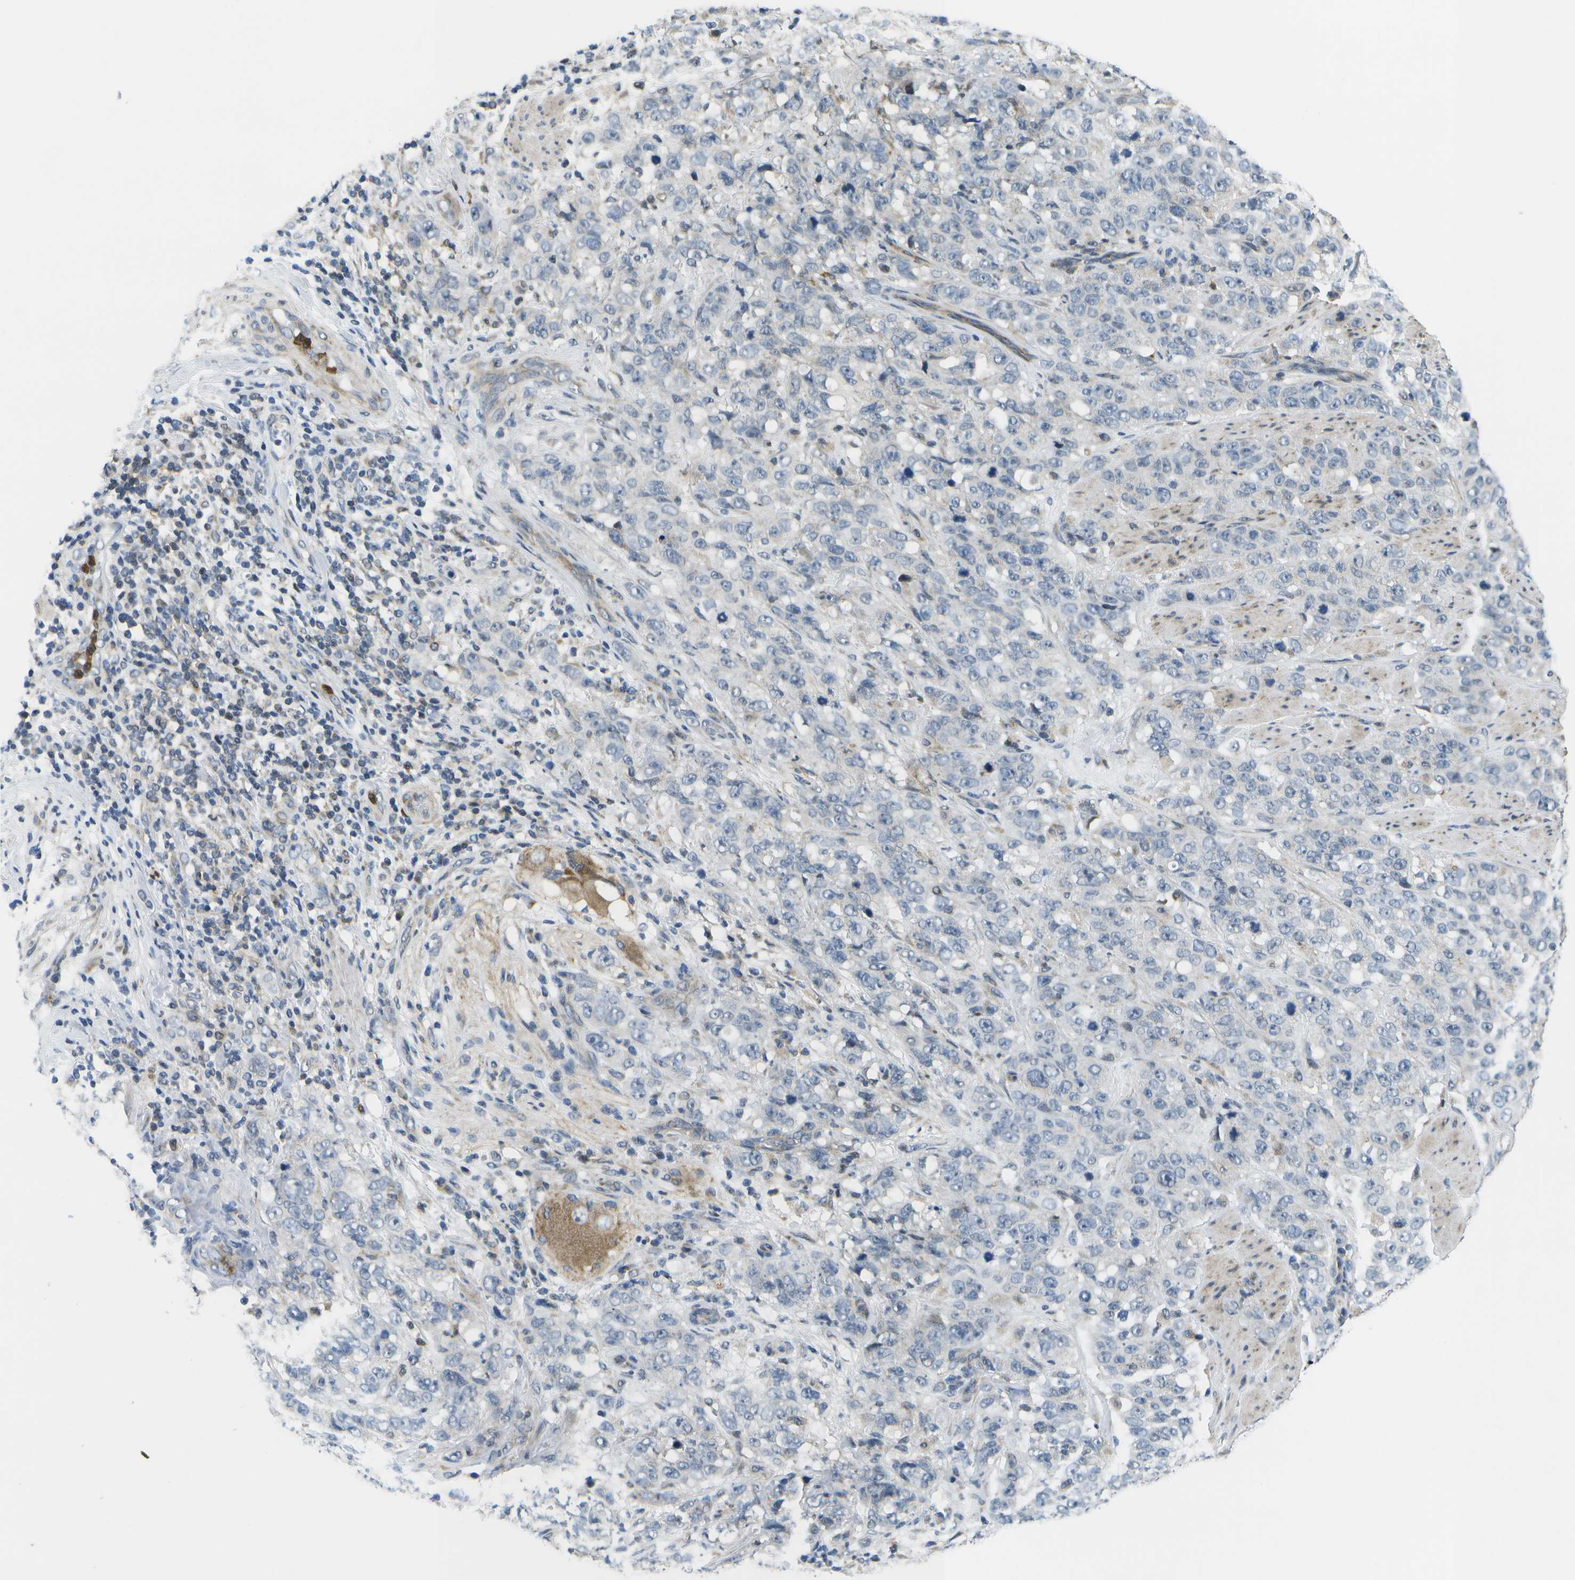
{"staining": {"intensity": "negative", "quantity": "none", "location": "none"}, "tissue": "stomach cancer", "cell_type": "Tumor cells", "image_type": "cancer", "snomed": [{"axis": "morphology", "description": "Adenocarcinoma, NOS"}, {"axis": "topography", "description": "Stomach"}], "caption": "Tumor cells are negative for brown protein staining in adenocarcinoma (stomach).", "gene": "GALNT15", "patient": {"sex": "male", "age": 48}}